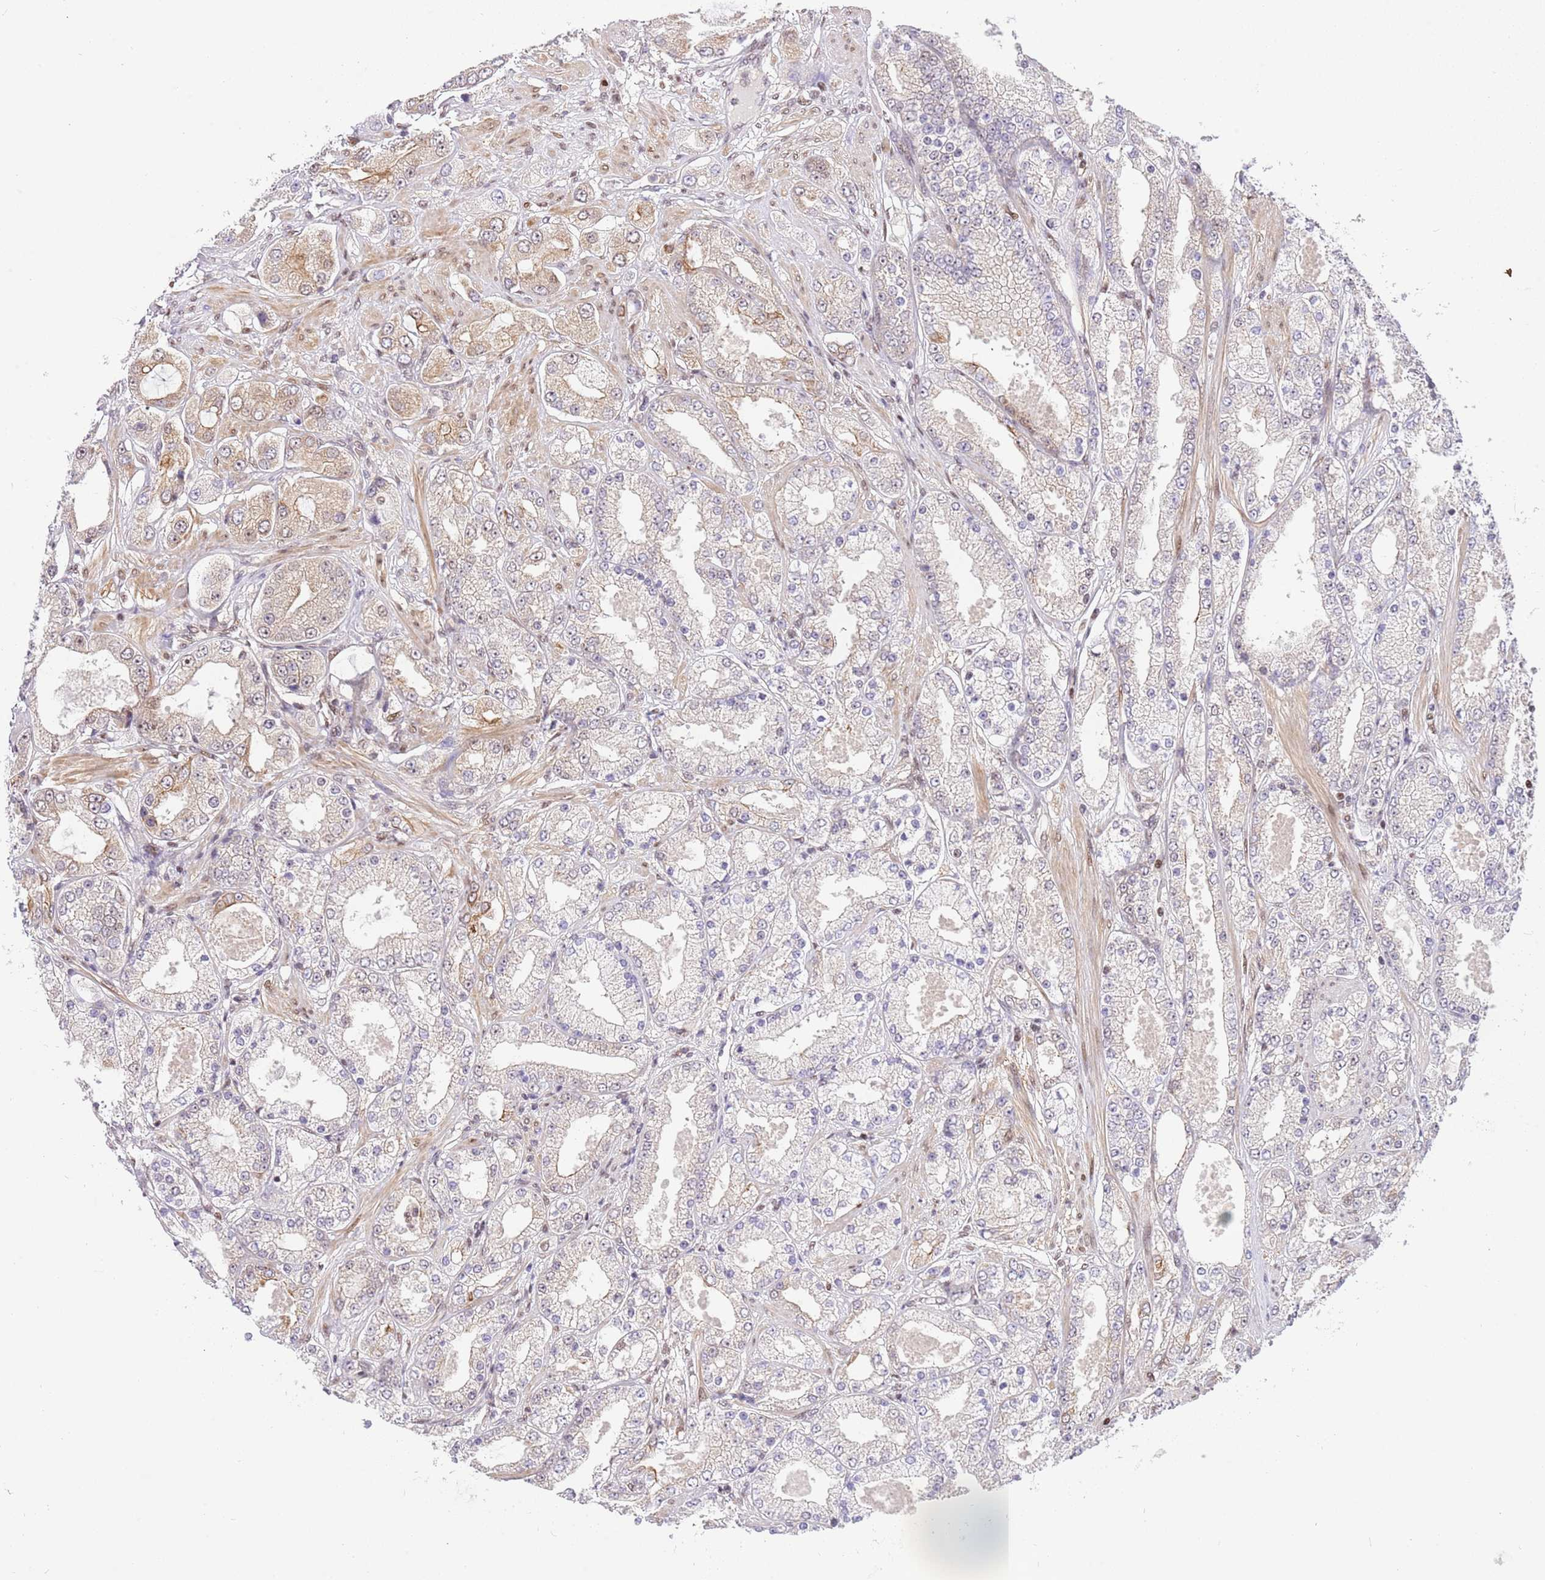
{"staining": {"intensity": "negative", "quantity": "none", "location": "none"}, "tissue": "prostate cancer", "cell_type": "Tumor cells", "image_type": "cancer", "snomed": [{"axis": "morphology", "description": "Adenocarcinoma, High grade"}, {"axis": "topography", "description": "Prostate"}], "caption": "Tumor cells are negative for brown protein staining in high-grade adenocarcinoma (prostate).", "gene": "RFK", "patient": {"sex": "male", "age": 68}}